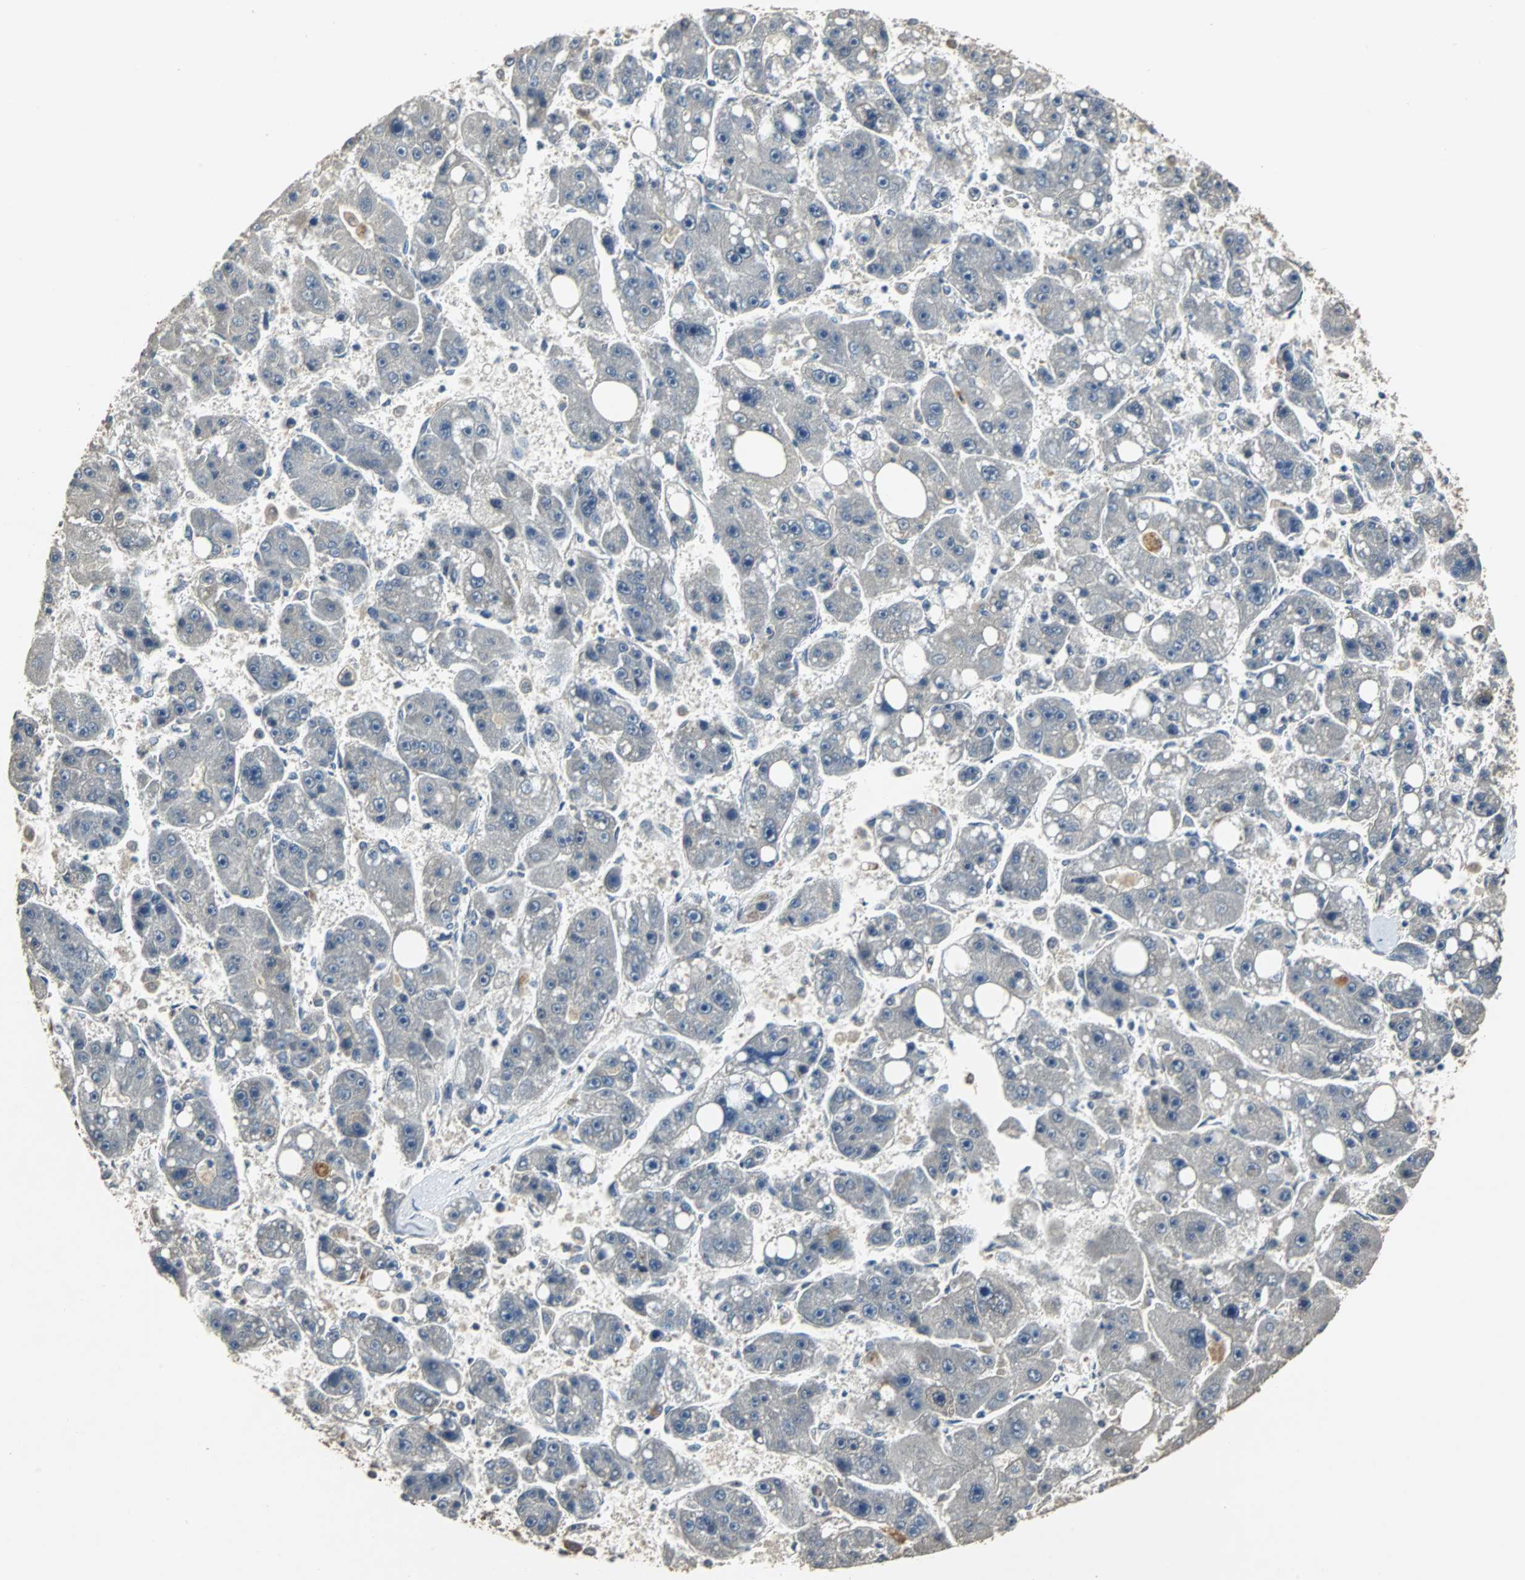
{"staining": {"intensity": "negative", "quantity": "none", "location": "none"}, "tissue": "liver cancer", "cell_type": "Tumor cells", "image_type": "cancer", "snomed": [{"axis": "morphology", "description": "Carcinoma, Hepatocellular, NOS"}, {"axis": "topography", "description": "Liver"}], "caption": "A histopathology image of human liver cancer (hepatocellular carcinoma) is negative for staining in tumor cells.", "gene": "ABHD2", "patient": {"sex": "female", "age": 61}}